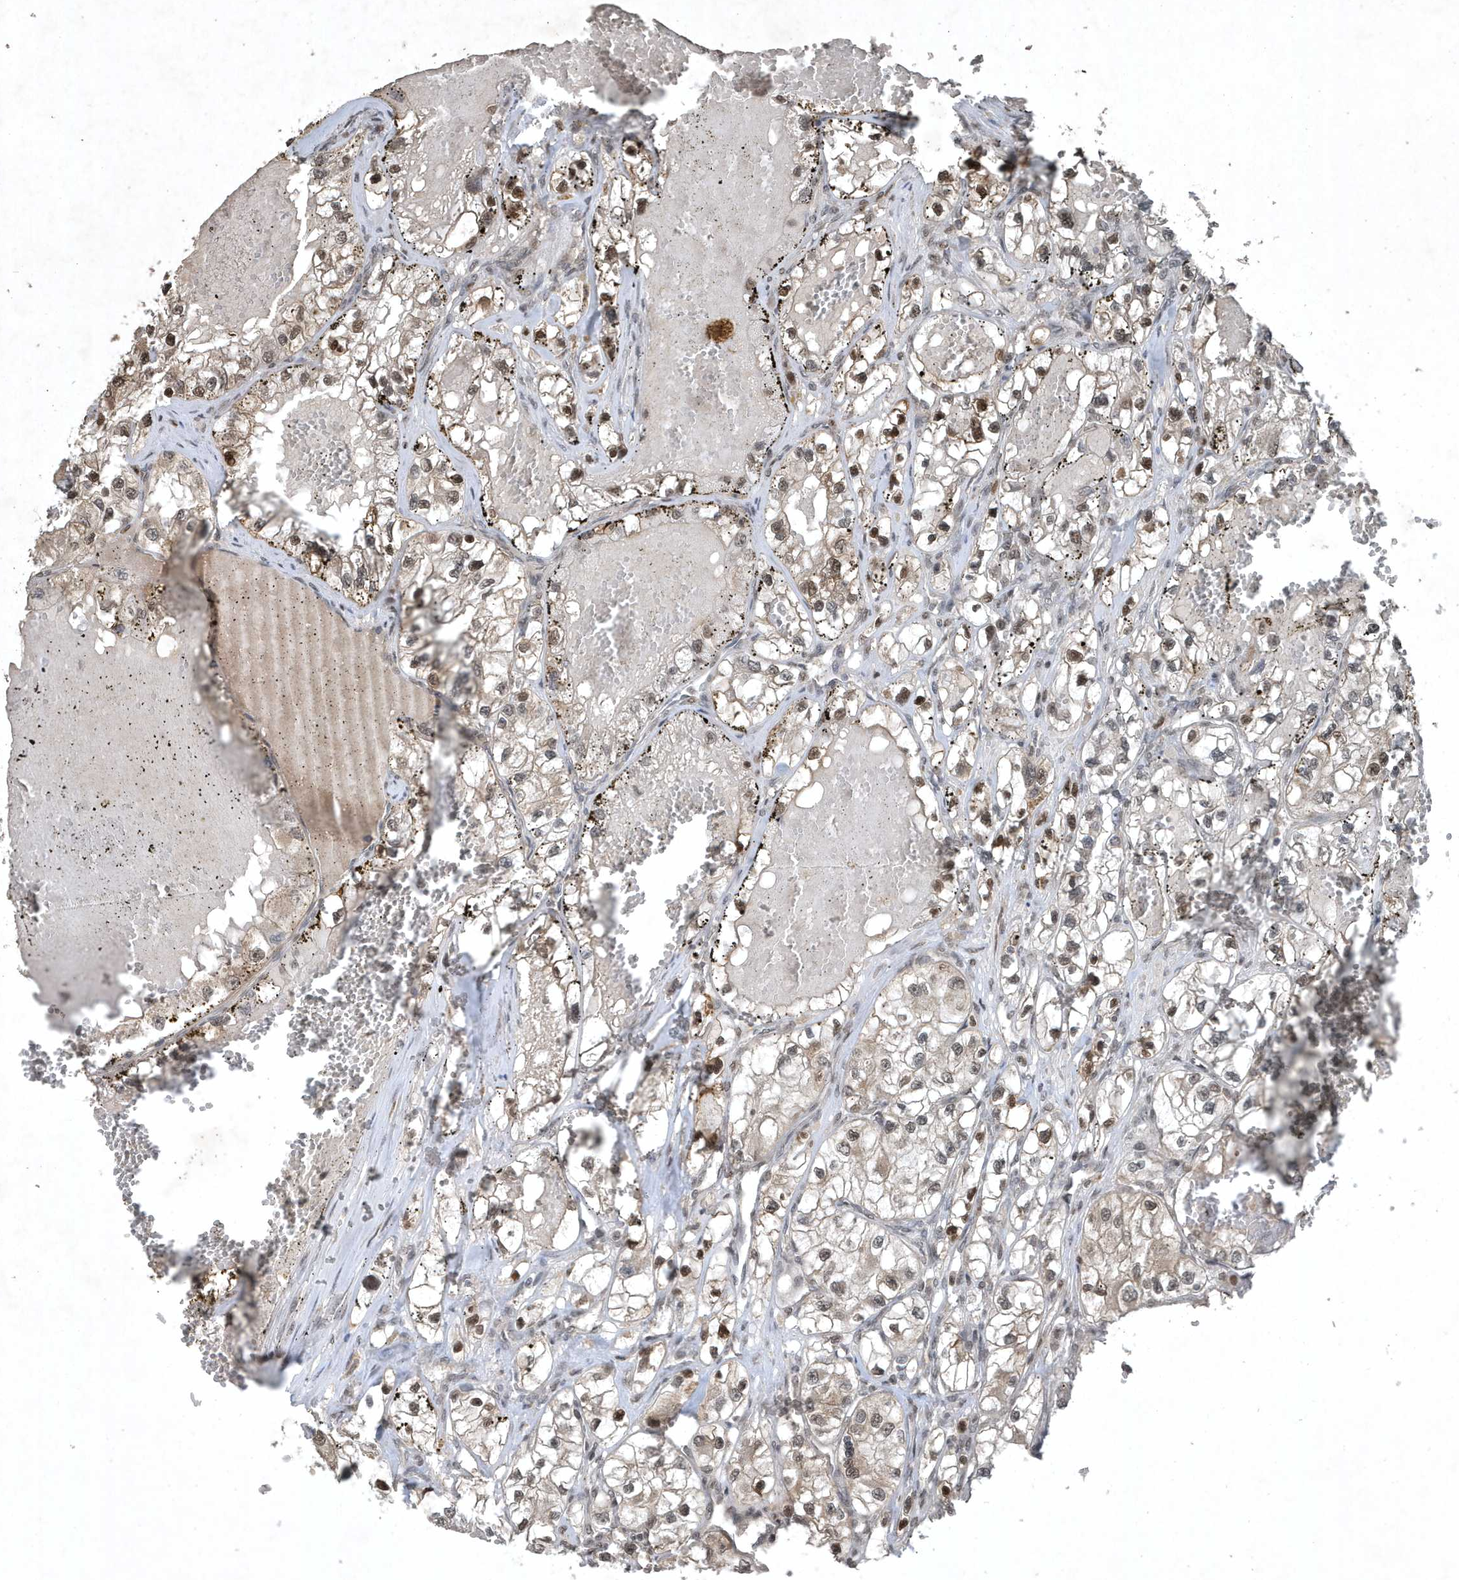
{"staining": {"intensity": "strong", "quantity": "25%-75%", "location": "cytoplasmic/membranous,nuclear"}, "tissue": "renal cancer", "cell_type": "Tumor cells", "image_type": "cancer", "snomed": [{"axis": "morphology", "description": "Adenocarcinoma, NOS"}, {"axis": "topography", "description": "Kidney"}], "caption": "Immunohistochemistry (IHC) of human renal cancer displays high levels of strong cytoplasmic/membranous and nuclear expression in approximately 25%-75% of tumor cells.", "gene": "HSPA1A", "patient": {"sex": "female", "age": 57}}